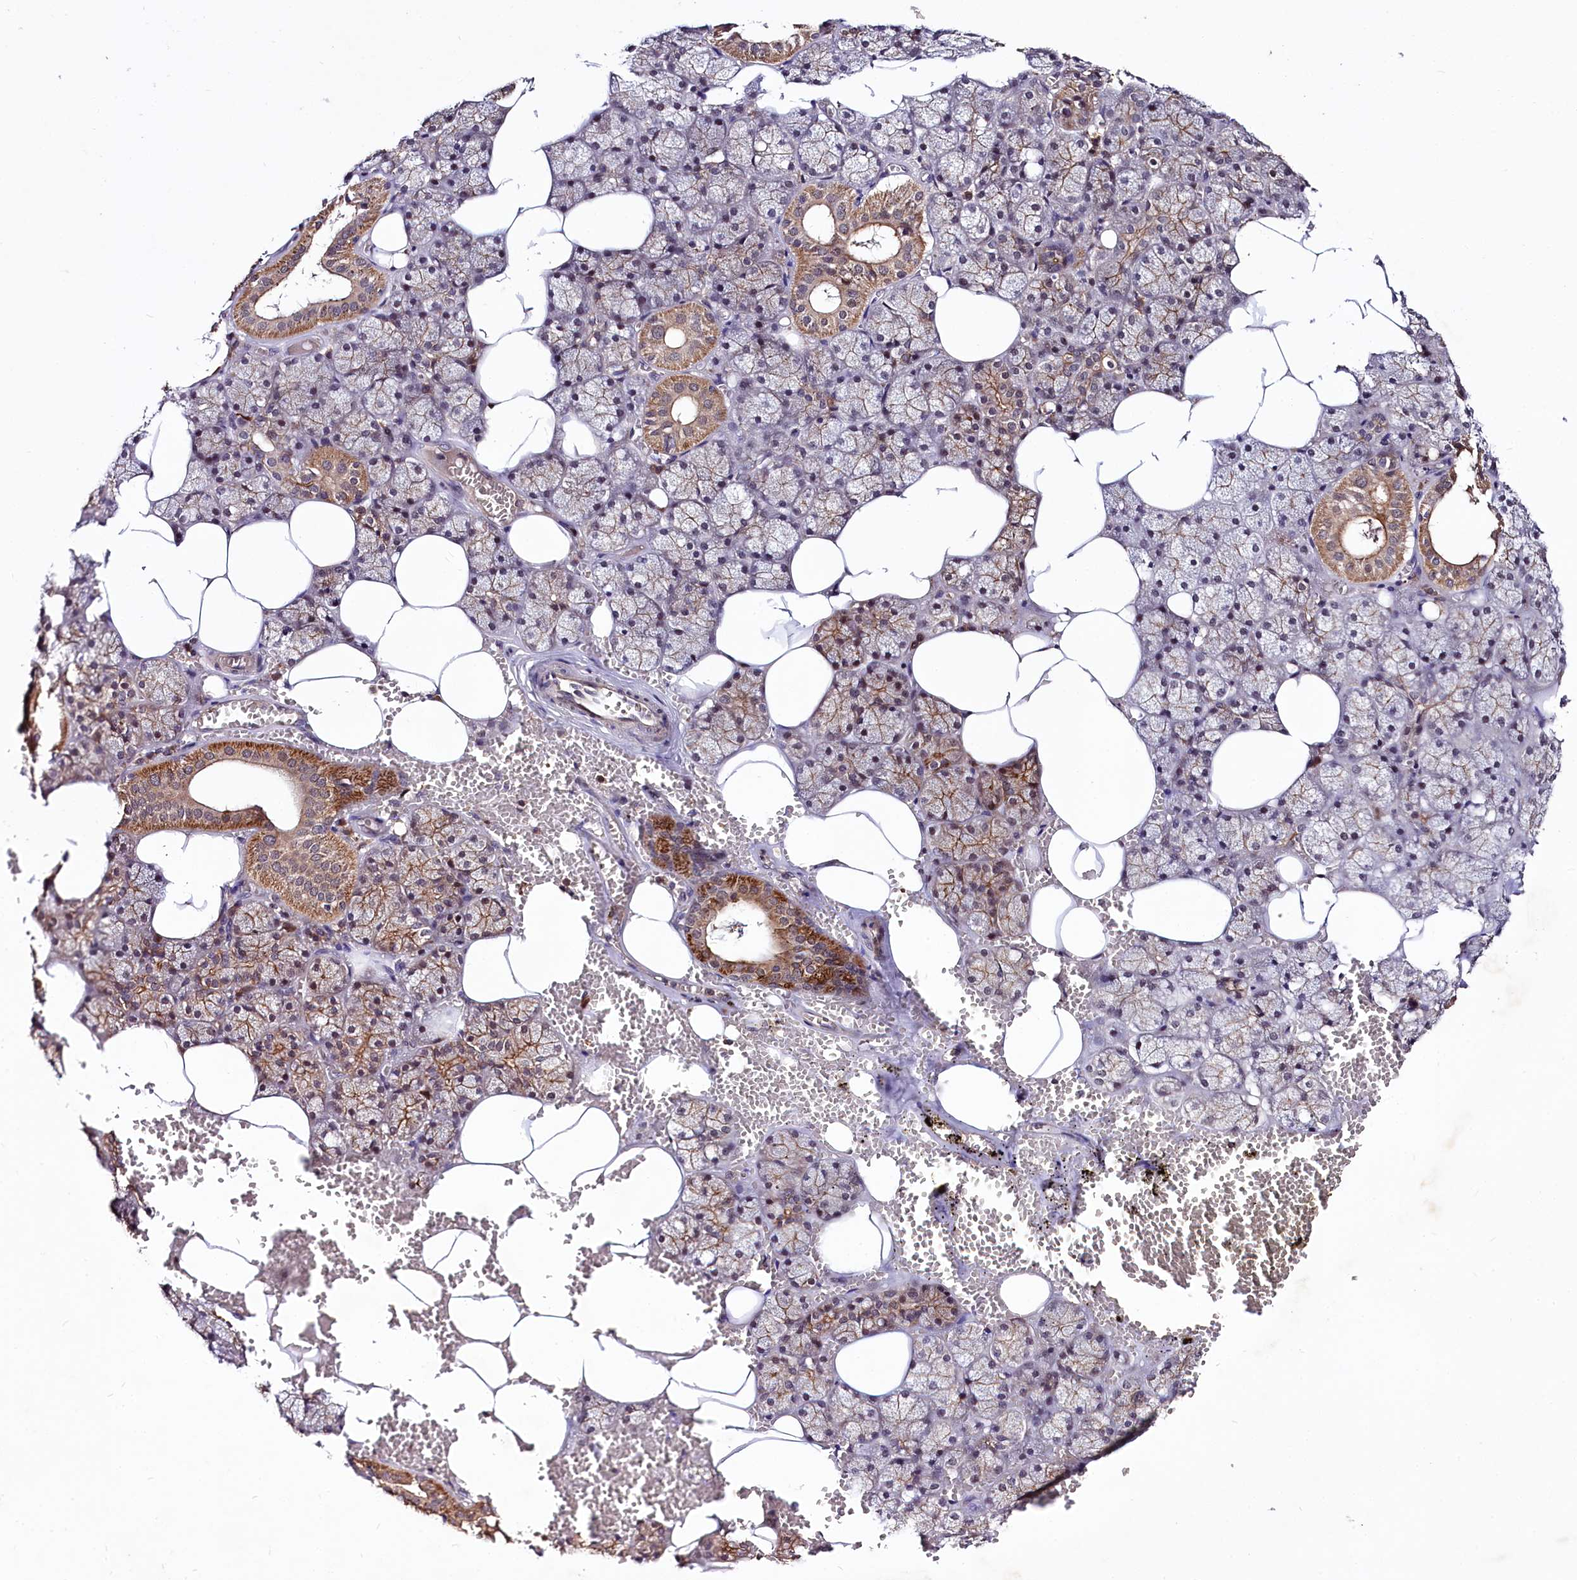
{"staining": {"intensity": "moderate", "quantity": "25%-75%", "location": "cytoplasmic/membranous"}, "tissue": "salivary gland", "cell_type": "Glandular cells", "image_type": "normal", "snomed": [{"axis": "morphology", "description": "Normal tissue, NOS"}, {"axis": "topography", "description": "Salivary gland"}], "caption": "A photomicrograph showing moderate cytoplasmic/membranous positivity in about 25%-75% of glandular cells in benign salivary gland, as visualized by brown immunohistochemical staining.", "gene": "UBE3A", "patient": {"sex": "male", "age": 62}}